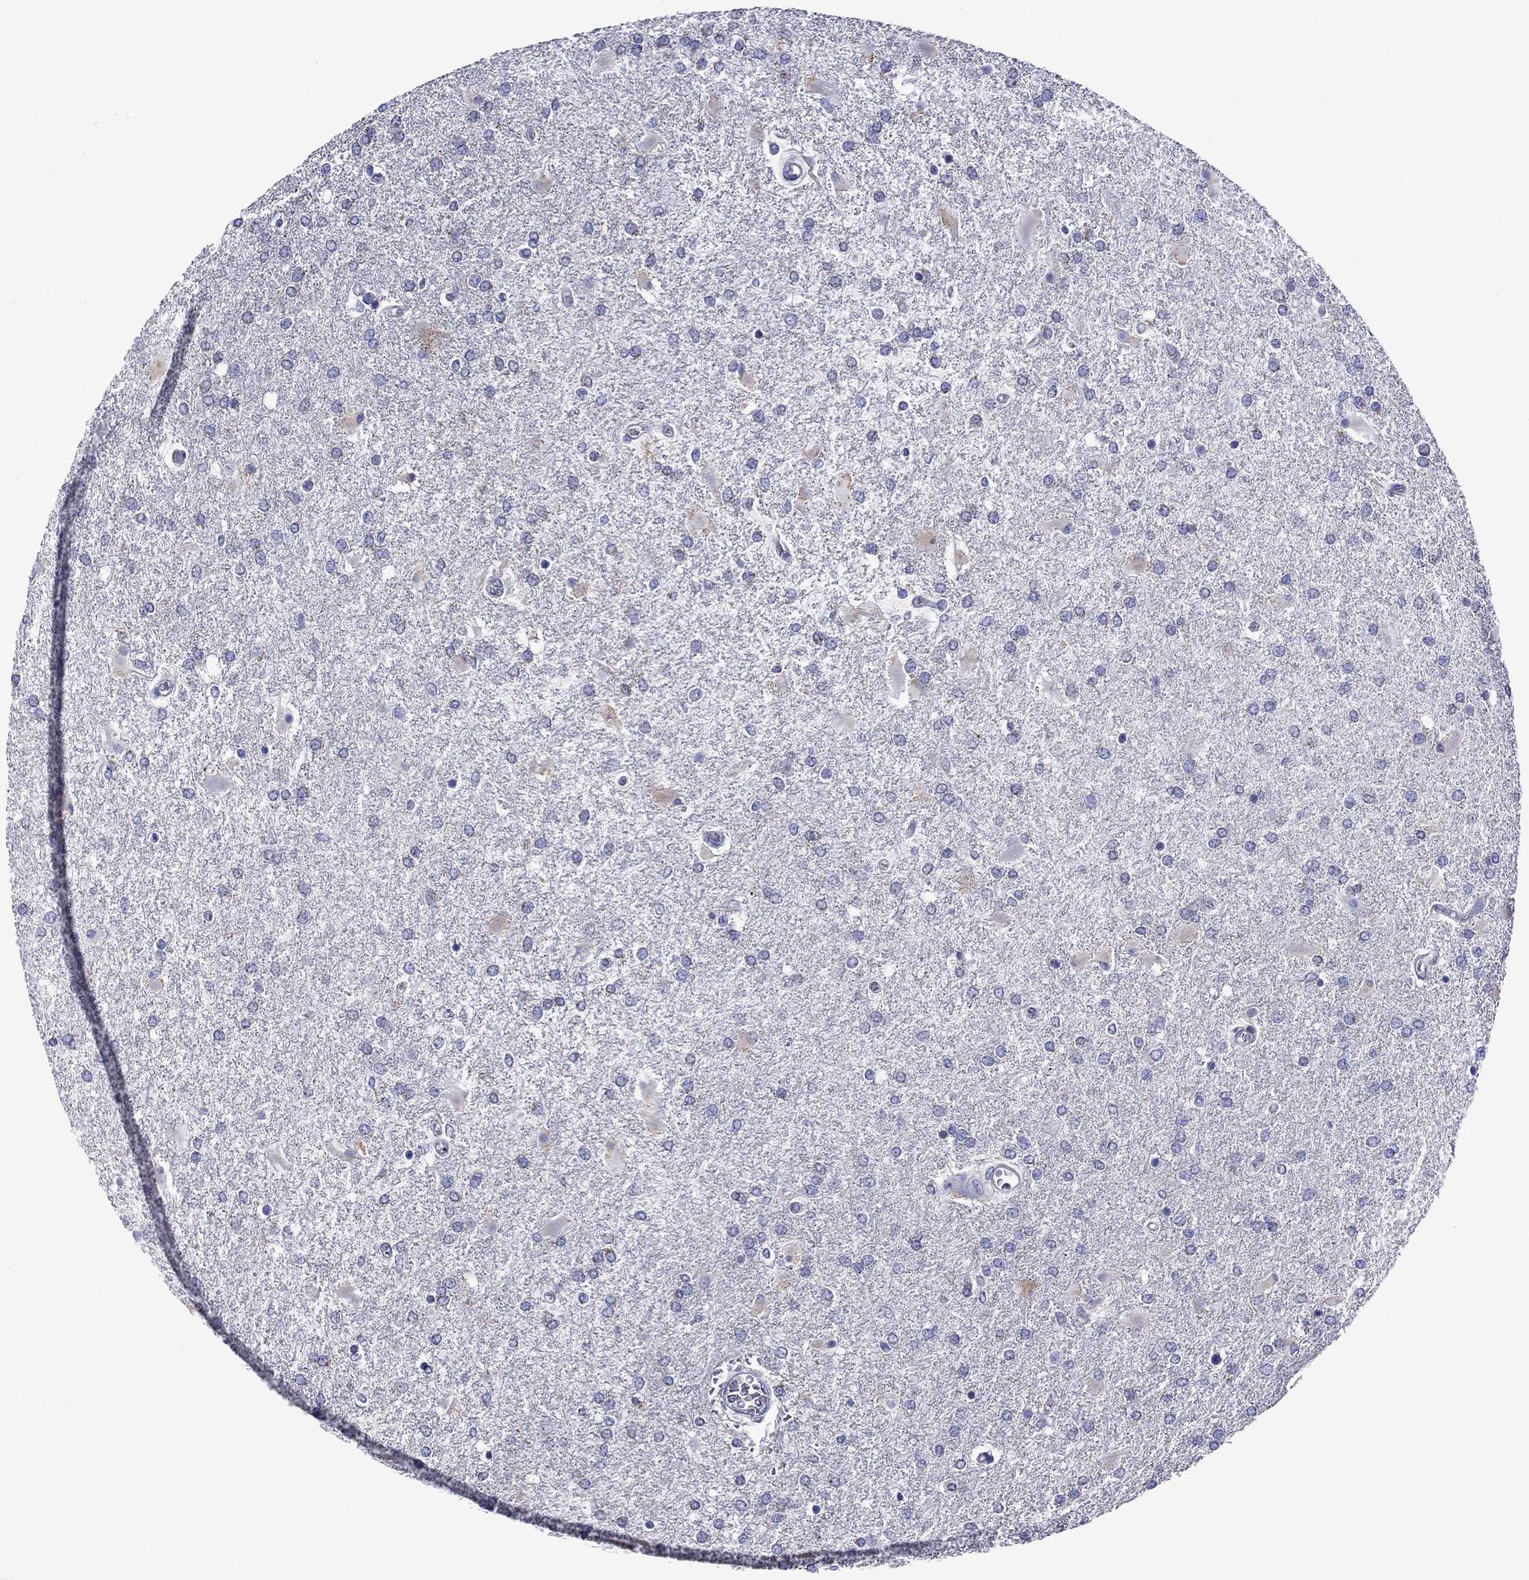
{"staining": {"intensity": "negative", "quantity": "none", "location": "none"}, "tissue": "glioma", "cell_type": "Tumor cells", "image_type": "cancer", "snomed": [{"axis": "morphology", "description": "Glioma, malignant, High grade"}, {"axis": "topography", "description": "Cerebral cortex"}], "caption": "Tumor cells are negative for protein expression in human malignant glioma (high-grade). (DAB (3,3'-diaminobenzidine) immunohistochemistry (IHC) with hematoxylin counter stain).", "gene": "ACADSB", "patient": {"sex": "male", "age": 79}}